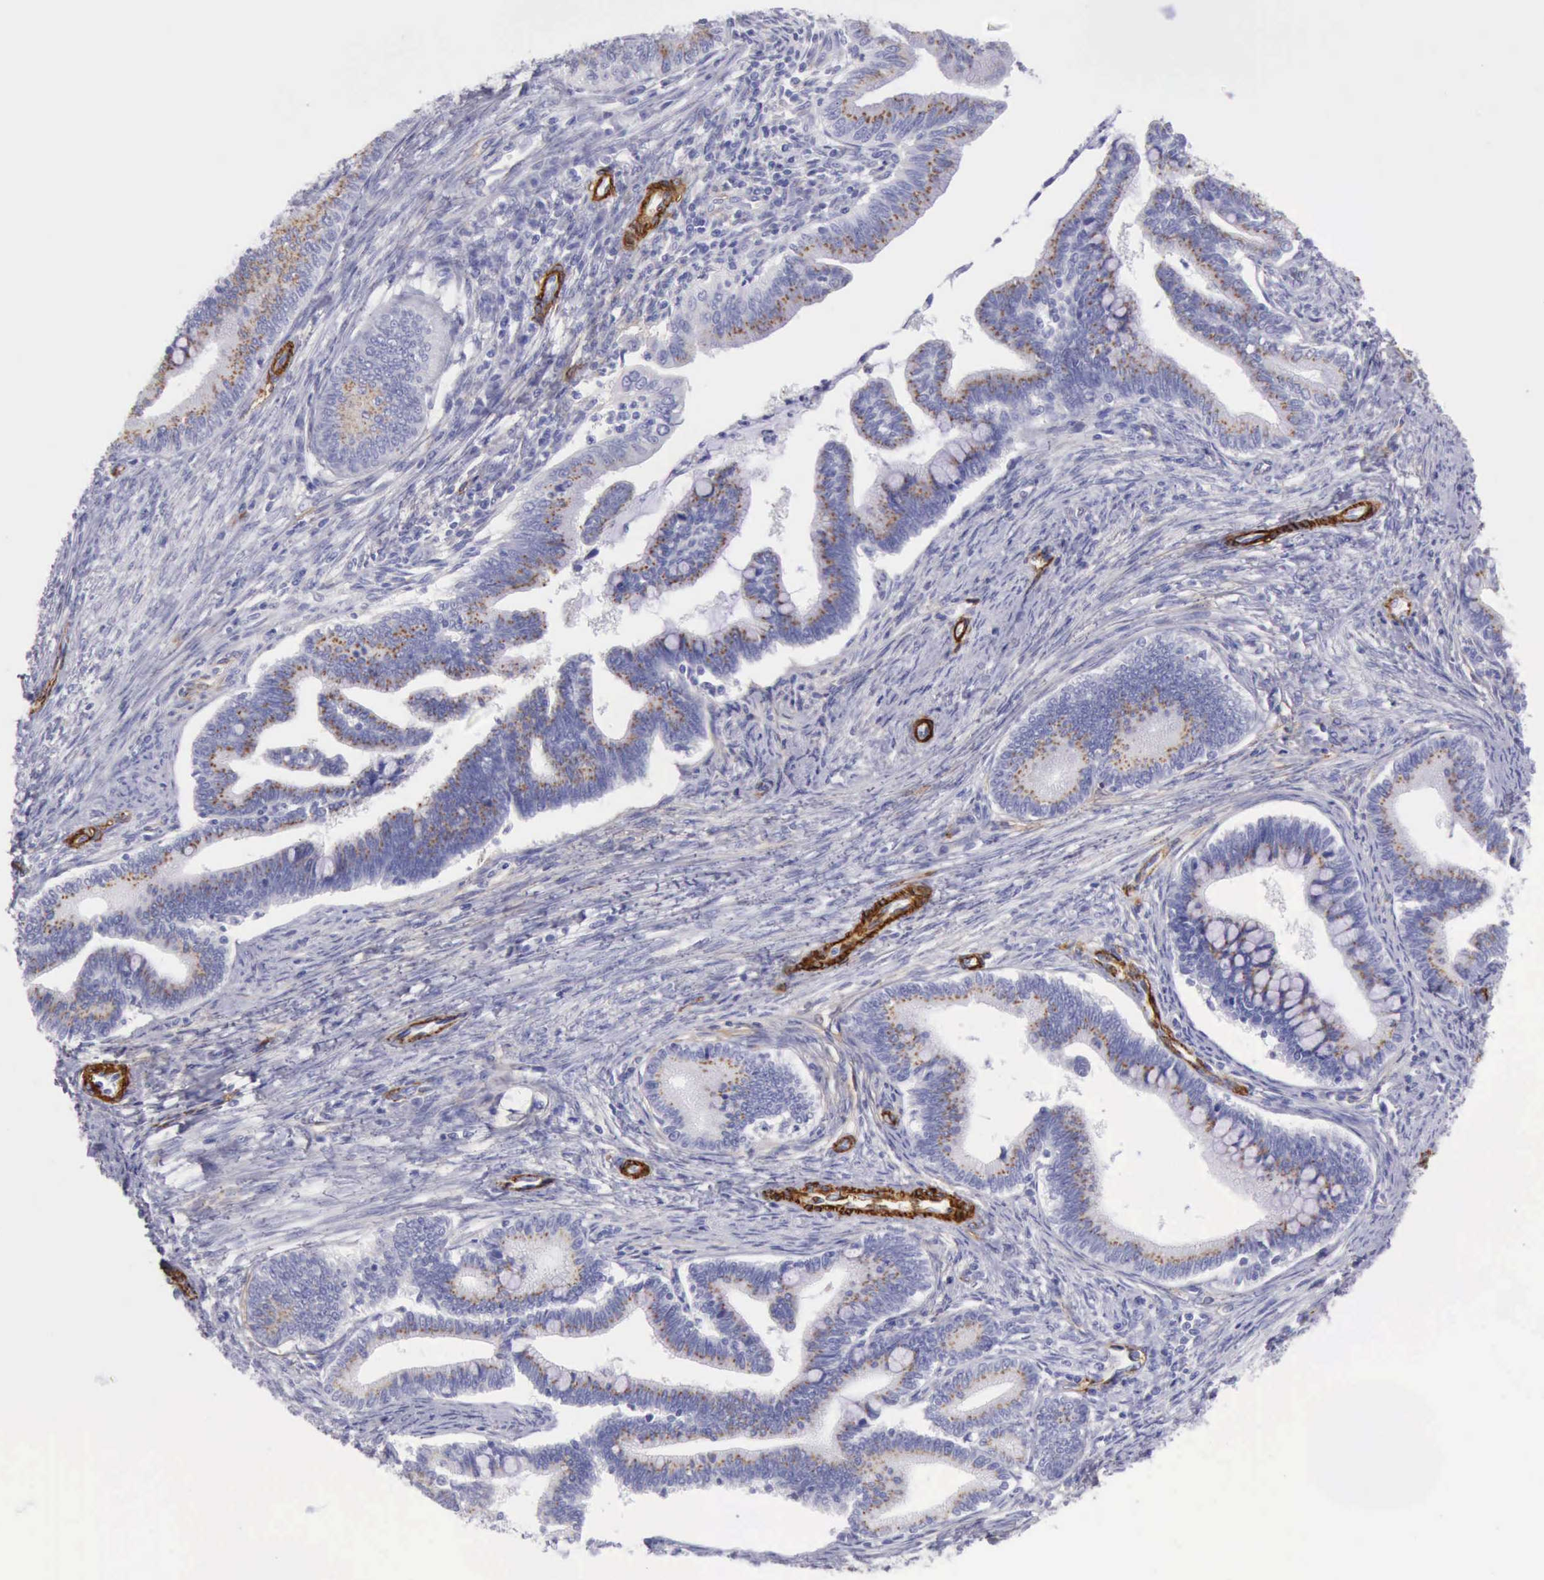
{"staining": {"intensity": "moderate", "quantity": ">75%", "location": "cytoplasmic/membranous"}, "tissue": "cervical cancer", "cell_type": "Tumor cells", "image_type": "cancer", "snomed": [{"axis": "morphology", "description": "Adenocarcinoma, NOS"}, {"axis": "topography", "description": "Cervix"}], "caption": "Protein staining of adenocarcinoma (cervical) tissue shows moderate cytoplasmic/membranous staining in approximately >75% of tumor cells.", "gene": "AOC3", "patient": {"sex": "female", "age": 36}}